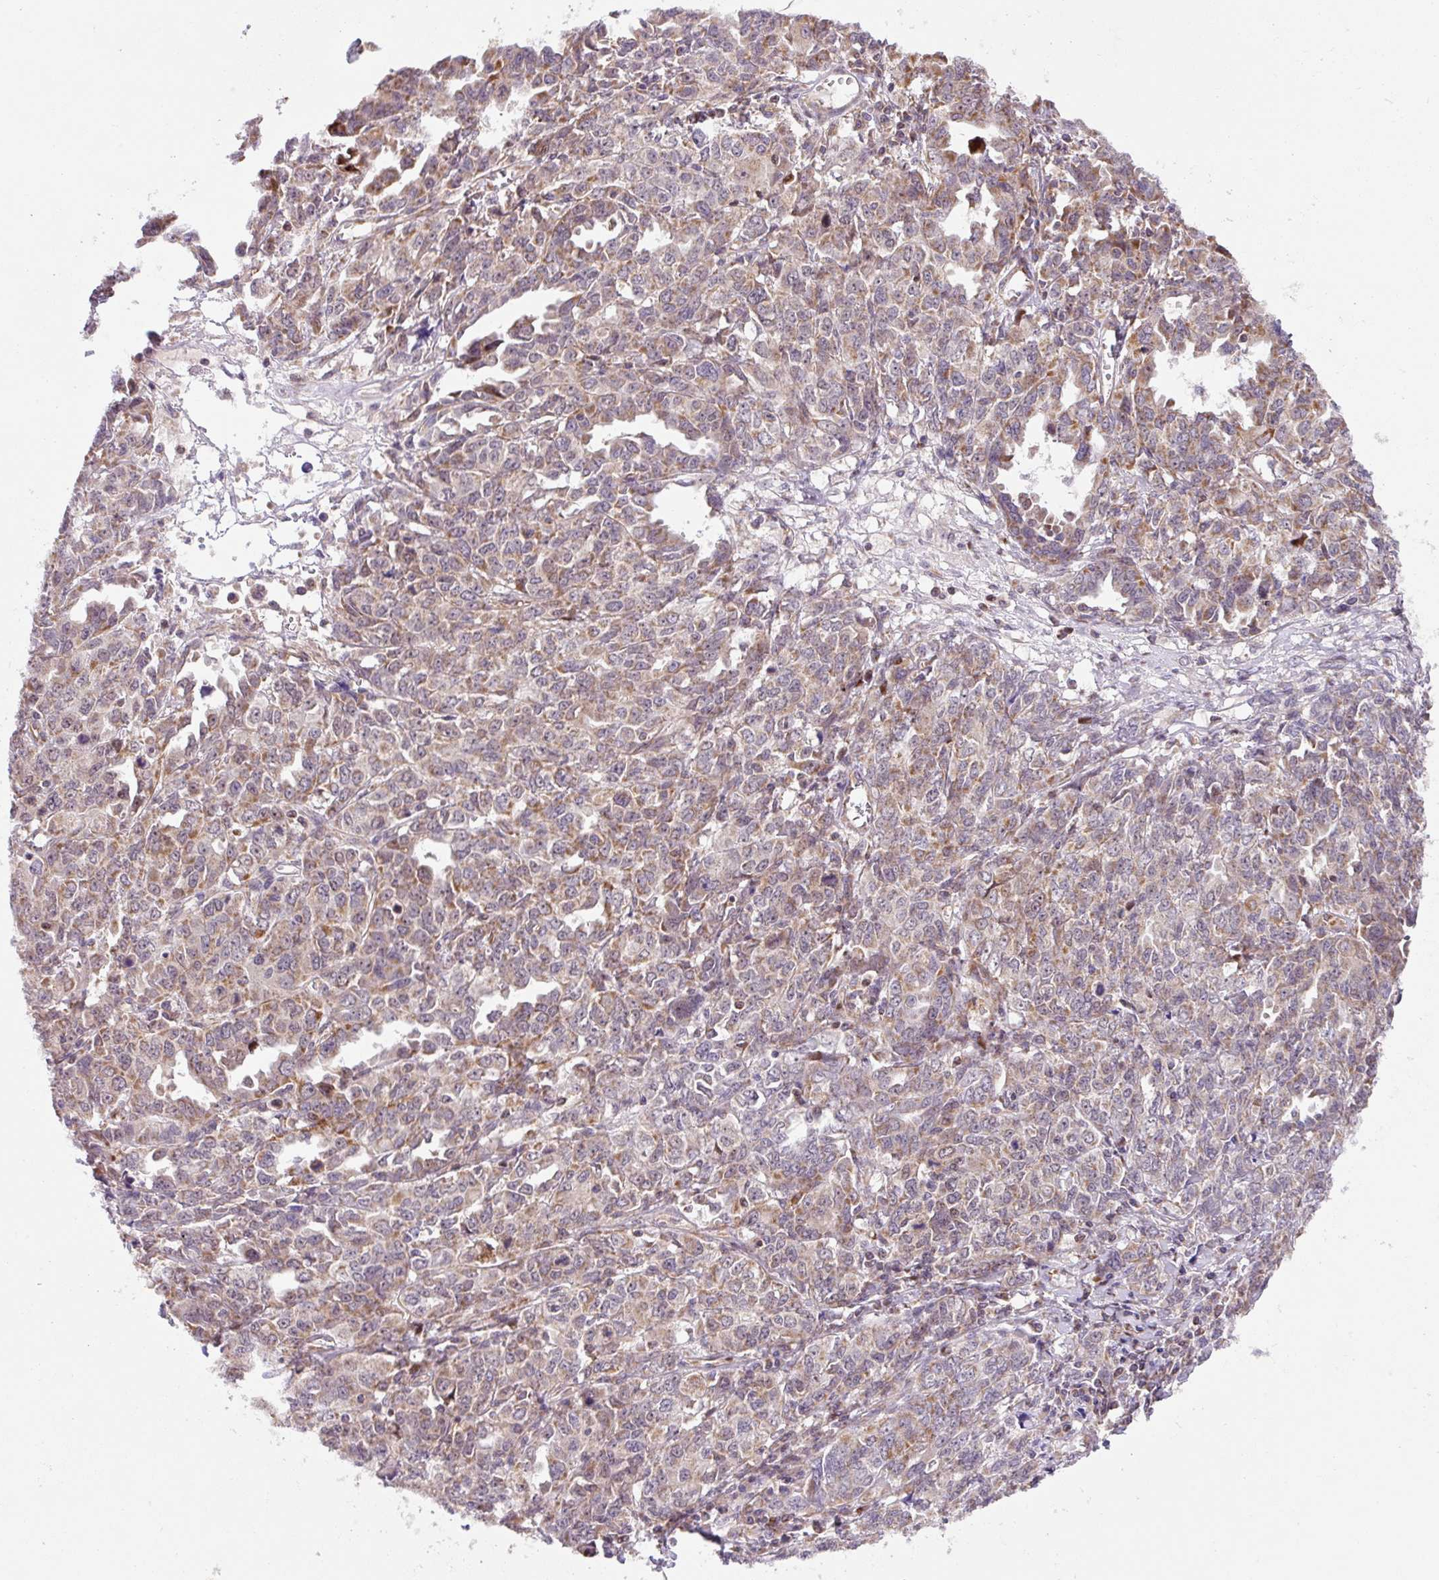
{"staining": {"intensity": "moderate", "quantity": "25%-75%", "location": "cytoplasmic/membranous"}, "tissue": "ovarian cancer", "cell_type": "Tumor cells", "image_type": "cancer", "snomed": [{"axis": "morphology", "description": "Adenocarcinoma, NOS"}, {"axis": "morphology", "description": "Carcinoma, endometroid"}, {"axis": "topography", "description": "Ovary"}], "caption": "Immunohistochemistry histopathology image of neoplastic tissue: human ovarian cancer (adenocarcinoma) stained using immunohistochemistry exhibits medium levels of moderate protein expression localized specifically in the cytoplasmic/membranous of tumor cells, appearing as a cytoplasmic/membranous brown color.", "gene": "SARS2", "patient": {"sex": "female", "age": 72}}